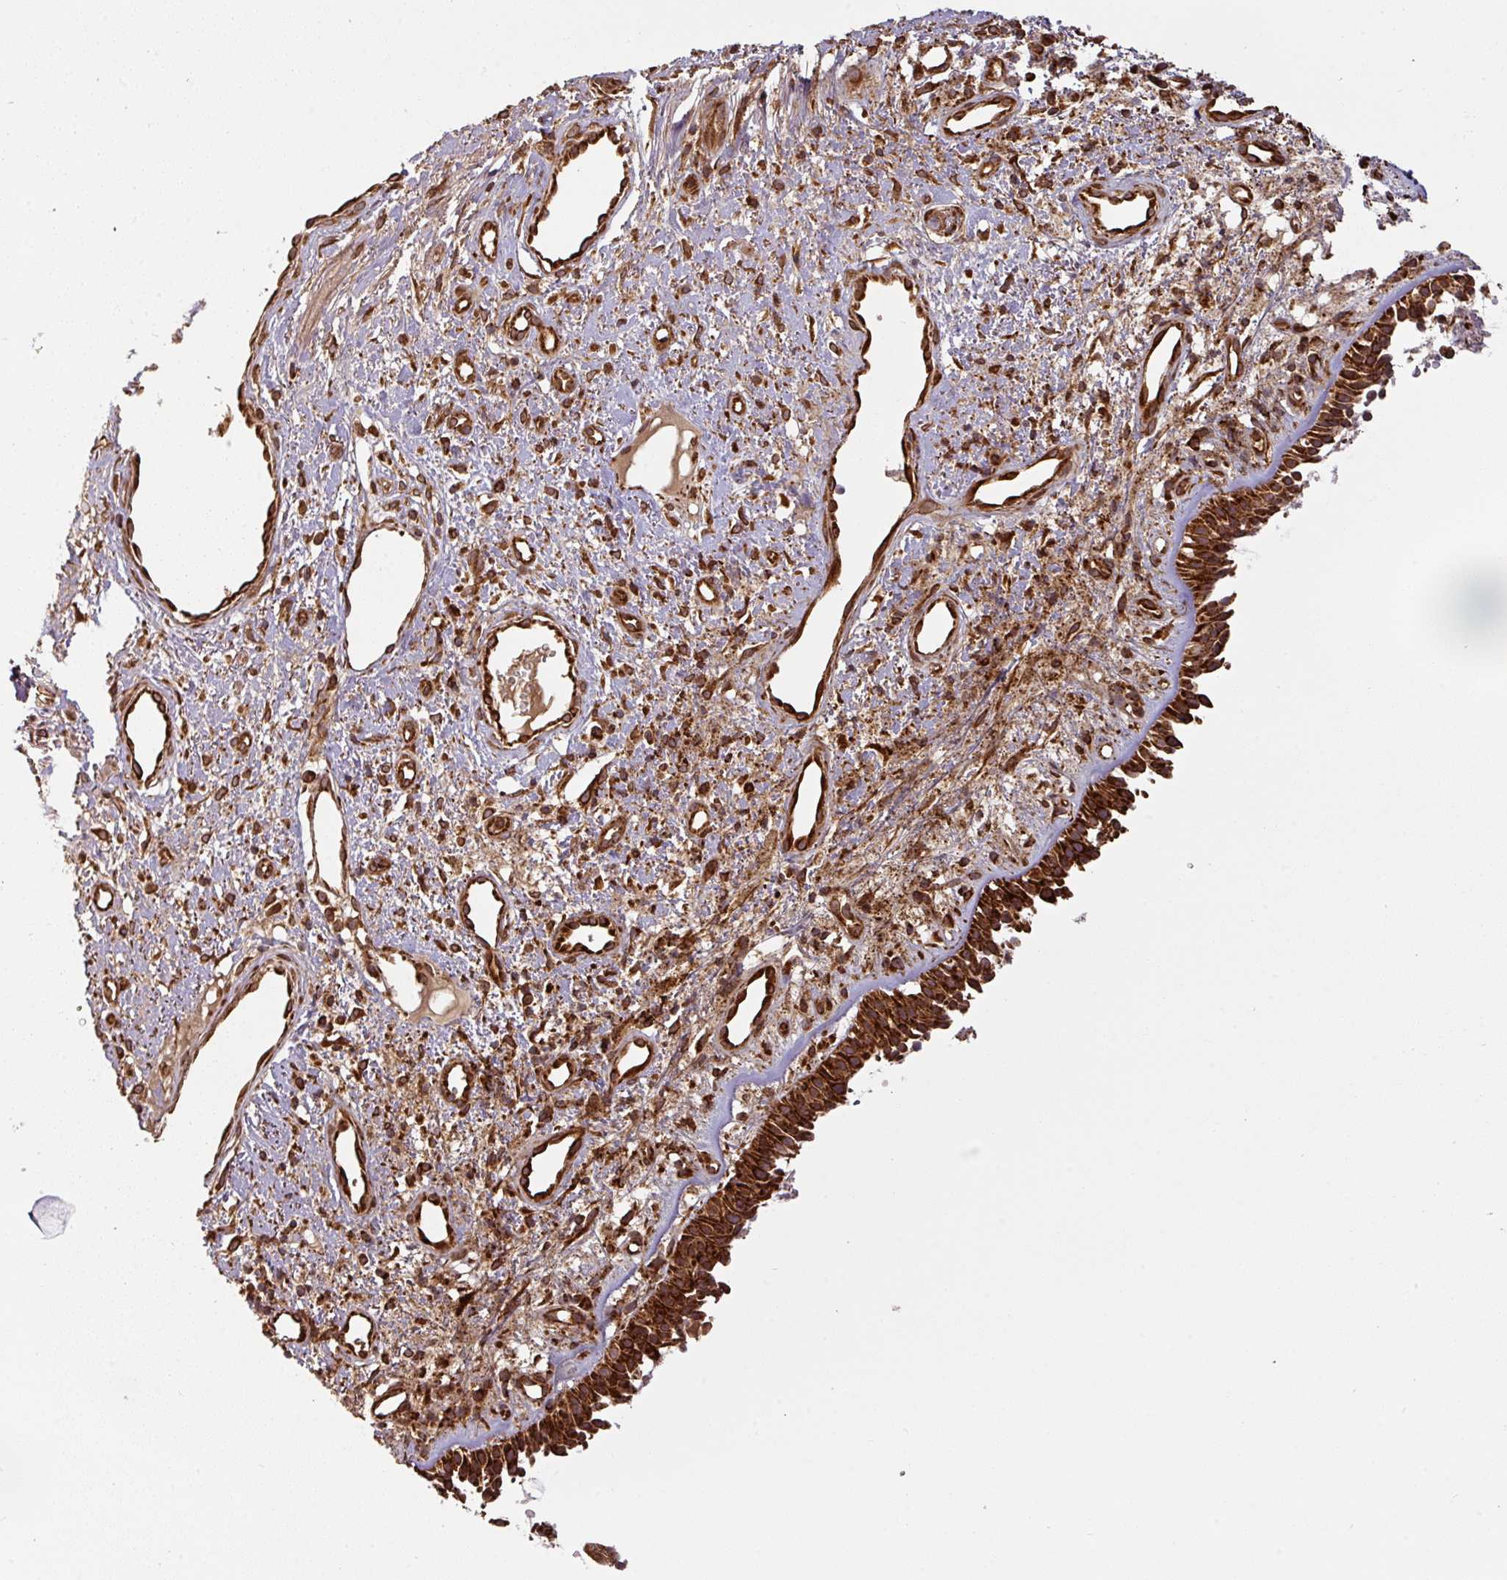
{"staining": {"intensity": "strong", "quantity": ">75%", "location": "cytoplasmic/membranous"}, "tissue": "nasopharynx", "cell_type": "Respiratory epithelial cells", "image_type": "normal", "snomed": [{"axis": "morphology", "description": "Normal tissue, NOS"}, {"axis": "topography", "description": "Cartilage tissue"}, {"axis": "topography", "description": "Nasopharynx"}, {"axis": "topography", "description": "Thyroid gland"}], "caption": "The histopathology image shows immunohistochemical staining of benign nasopharynx. There is strong cytoplasmic/membranous expression is present in about >75% of respiratory epithelial cells.", "gene": "TRAP1", "patient": {"sex": "male", "age": 63}}